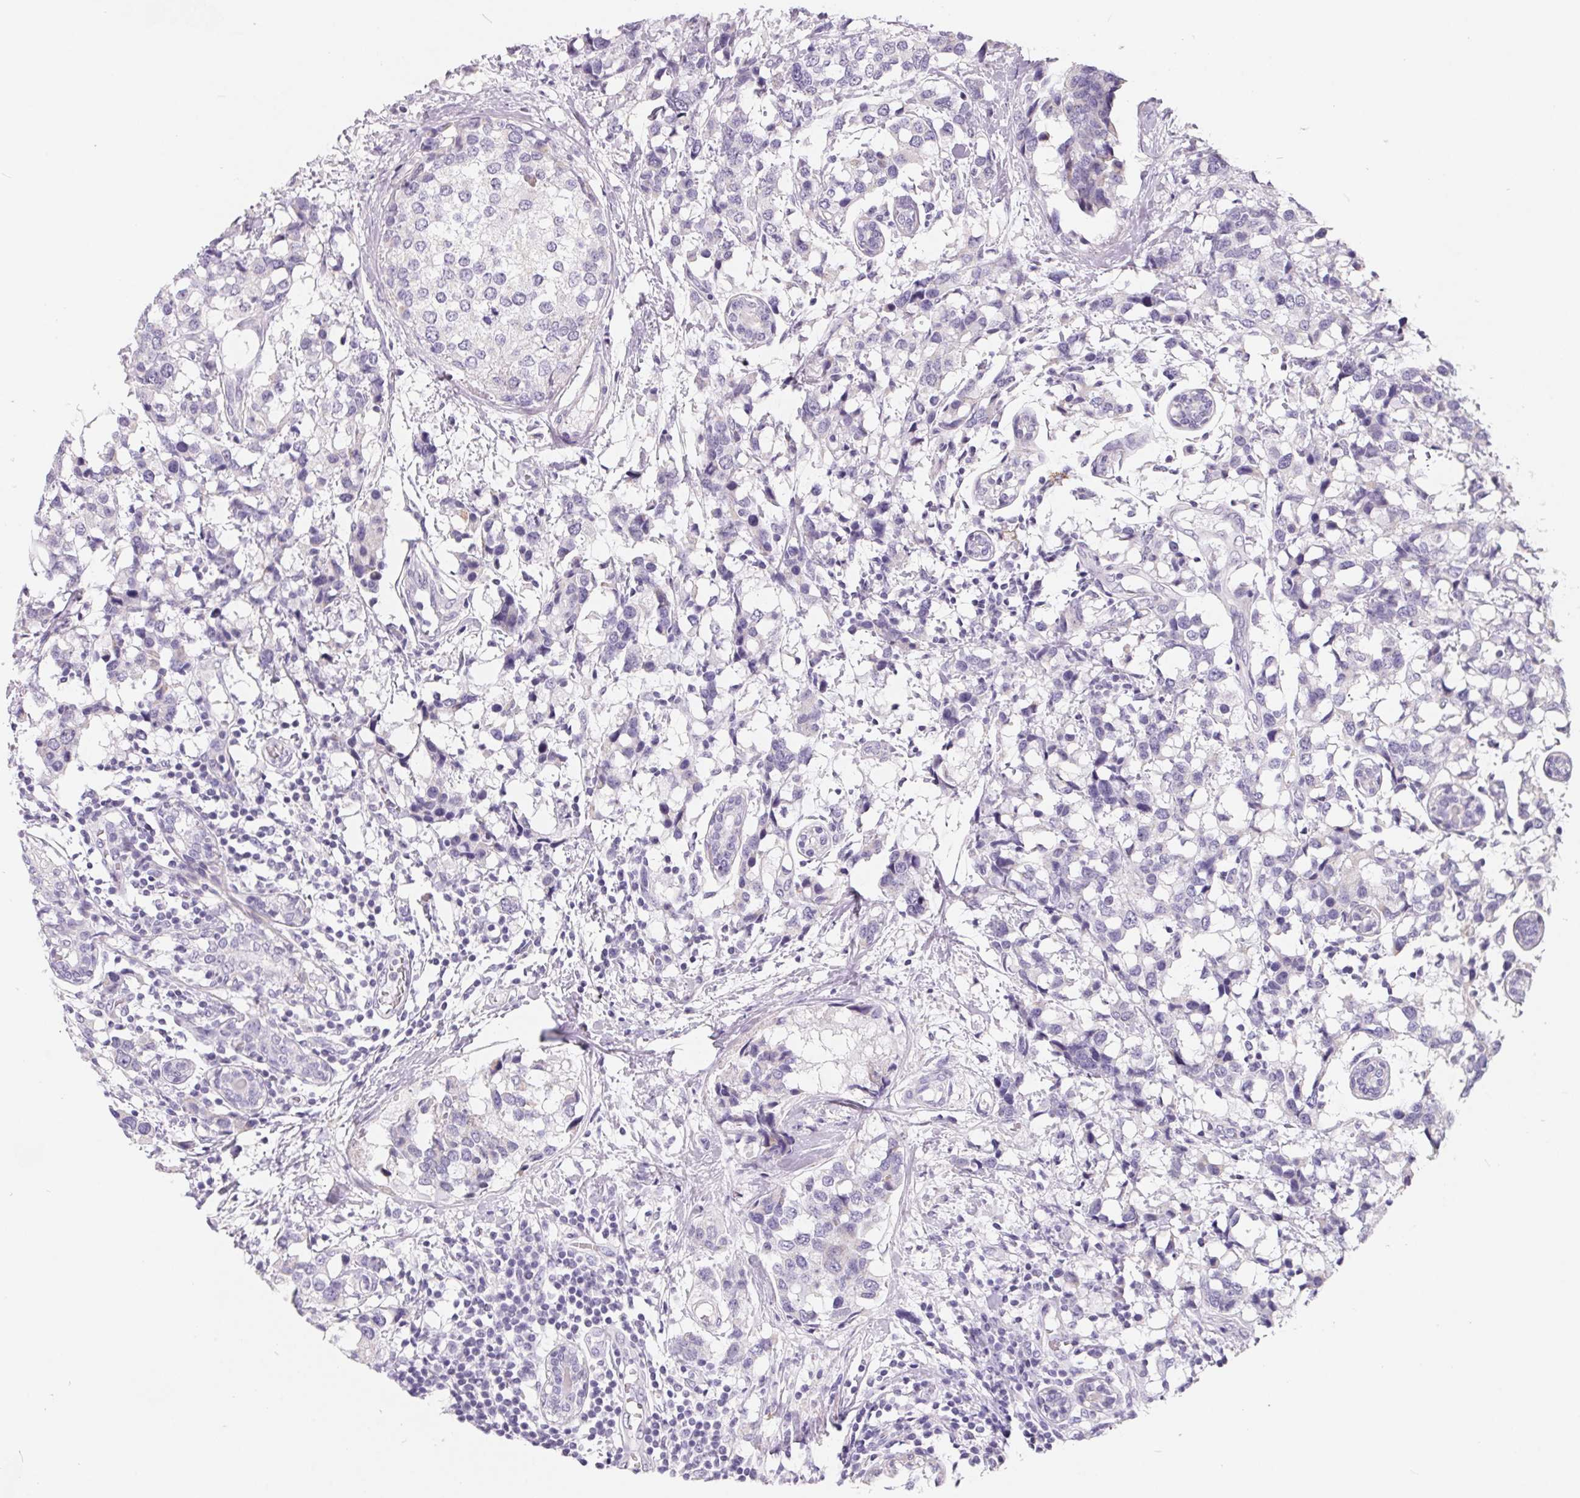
{"staining": {"intensity": "negative", "quantity": "none", "location": "none"}, "tissue": "breast cancer", "cell_type": "Tumor cells", "image_type": "cancer", "snomed": [{"axis": "morphology", "description": "Lobular carcinoma"}, {"axis": "topography", "description": "Breast"}], "caption": "The photomicrograph exhibits no staining of tumor cells in breast cancer (lobular carcinoma).", "gene": "FDX1", "patient": {"sex": "female", "age": 59}}